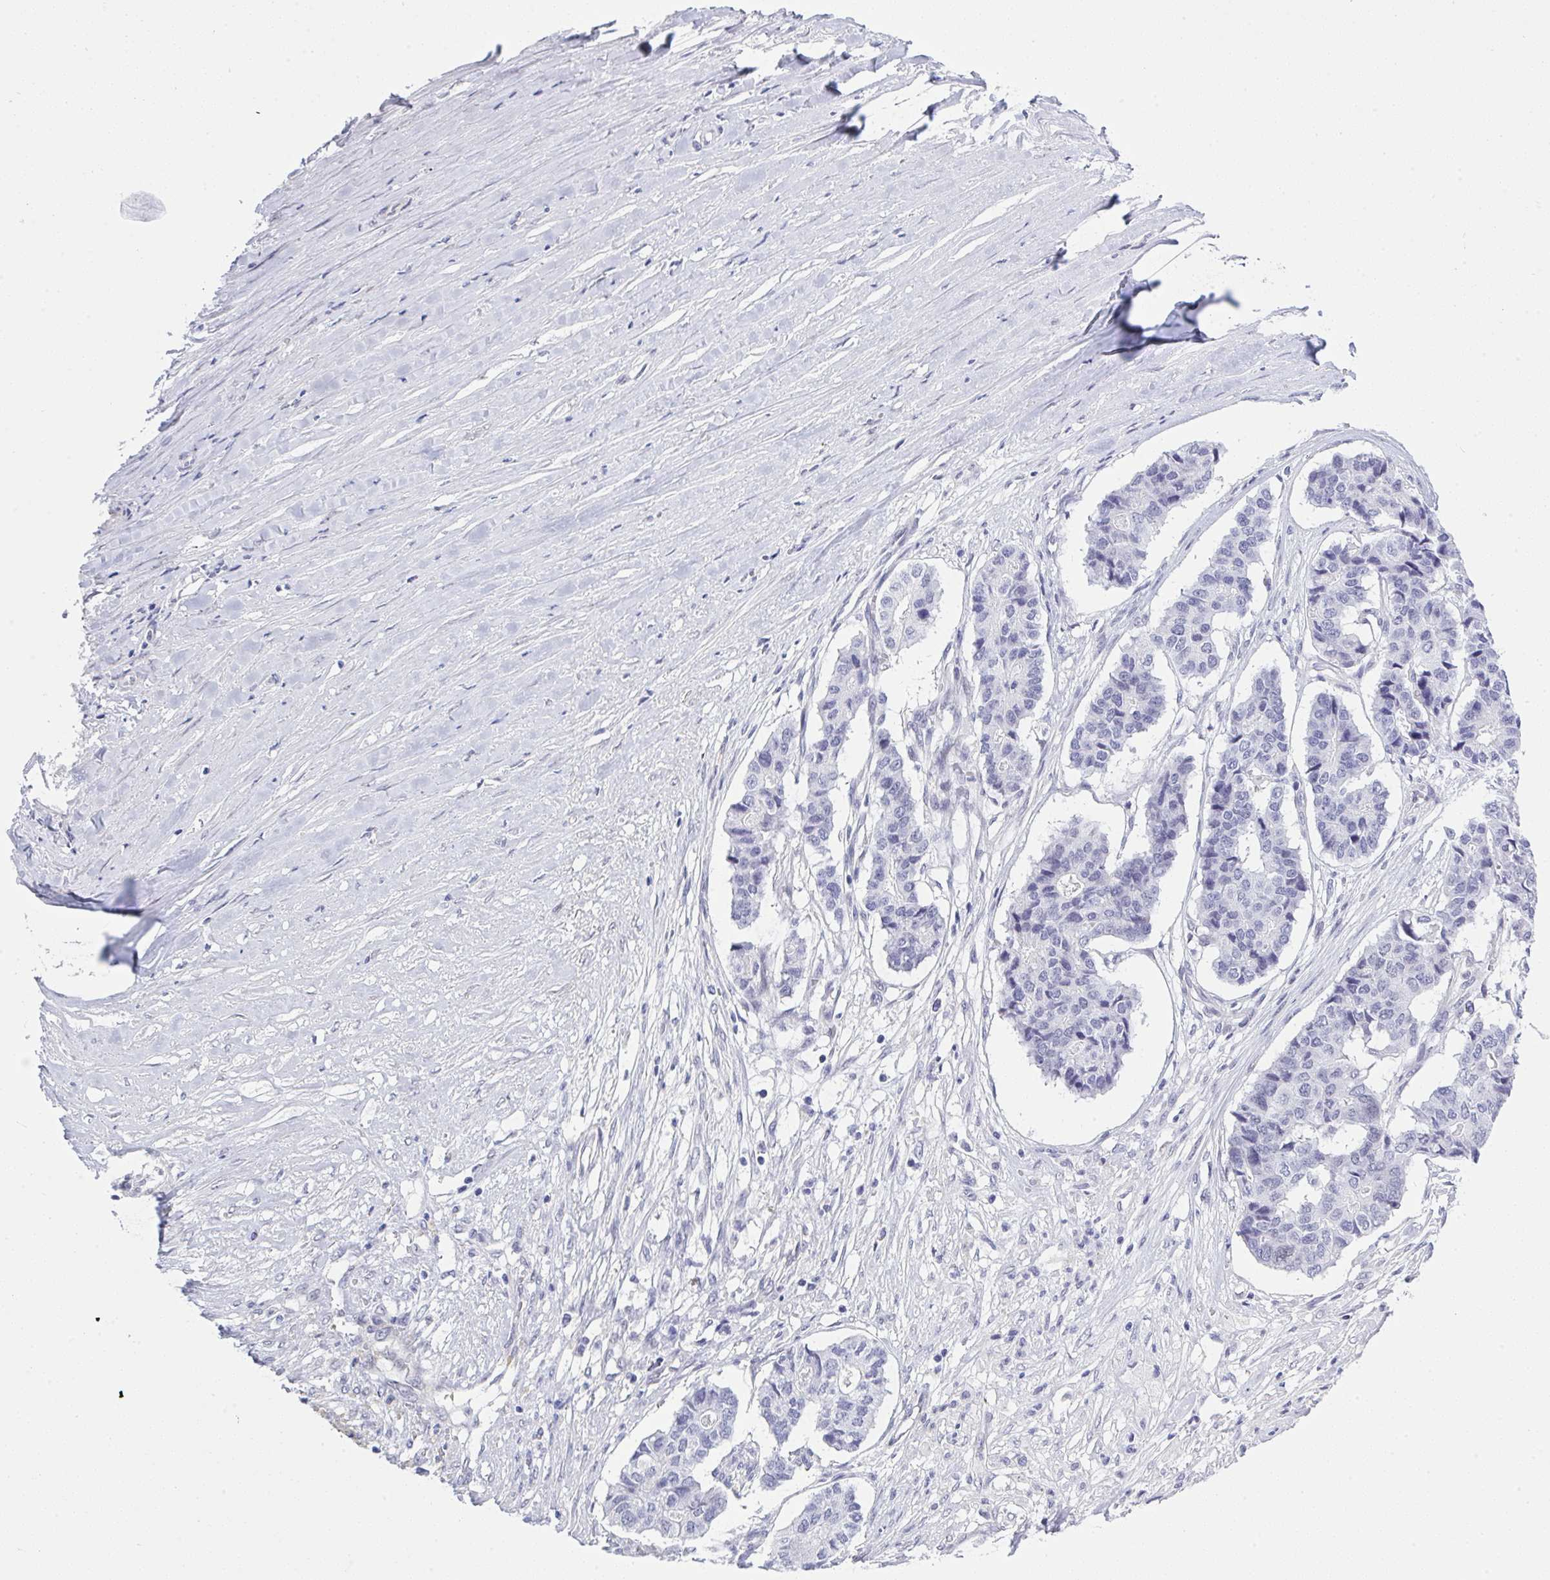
{"staining": {"intensity": "negative", "quantity": "none", "location": "none"}, "tissue": "pancreatic cancer", "cell_type": "Tumor cells", "image_type": "cancer", "snomed": [{"axis": "morphology", "description": "Adenocarcinoma, NOS"}, {"axis": "topography", "description": "Pancreas"}], "caption": "There is no significant expression in tumor cells of pancreatic cancer (adenocarcinoma). Brightfield microscopy of IHC stained with DAB (3,3'-diaminobenzidine) (brown) and hematoxylin (blue), captured at high magnification.", "gene": "MFSD4A", "patient": {"sex": "male", "age": 50}}